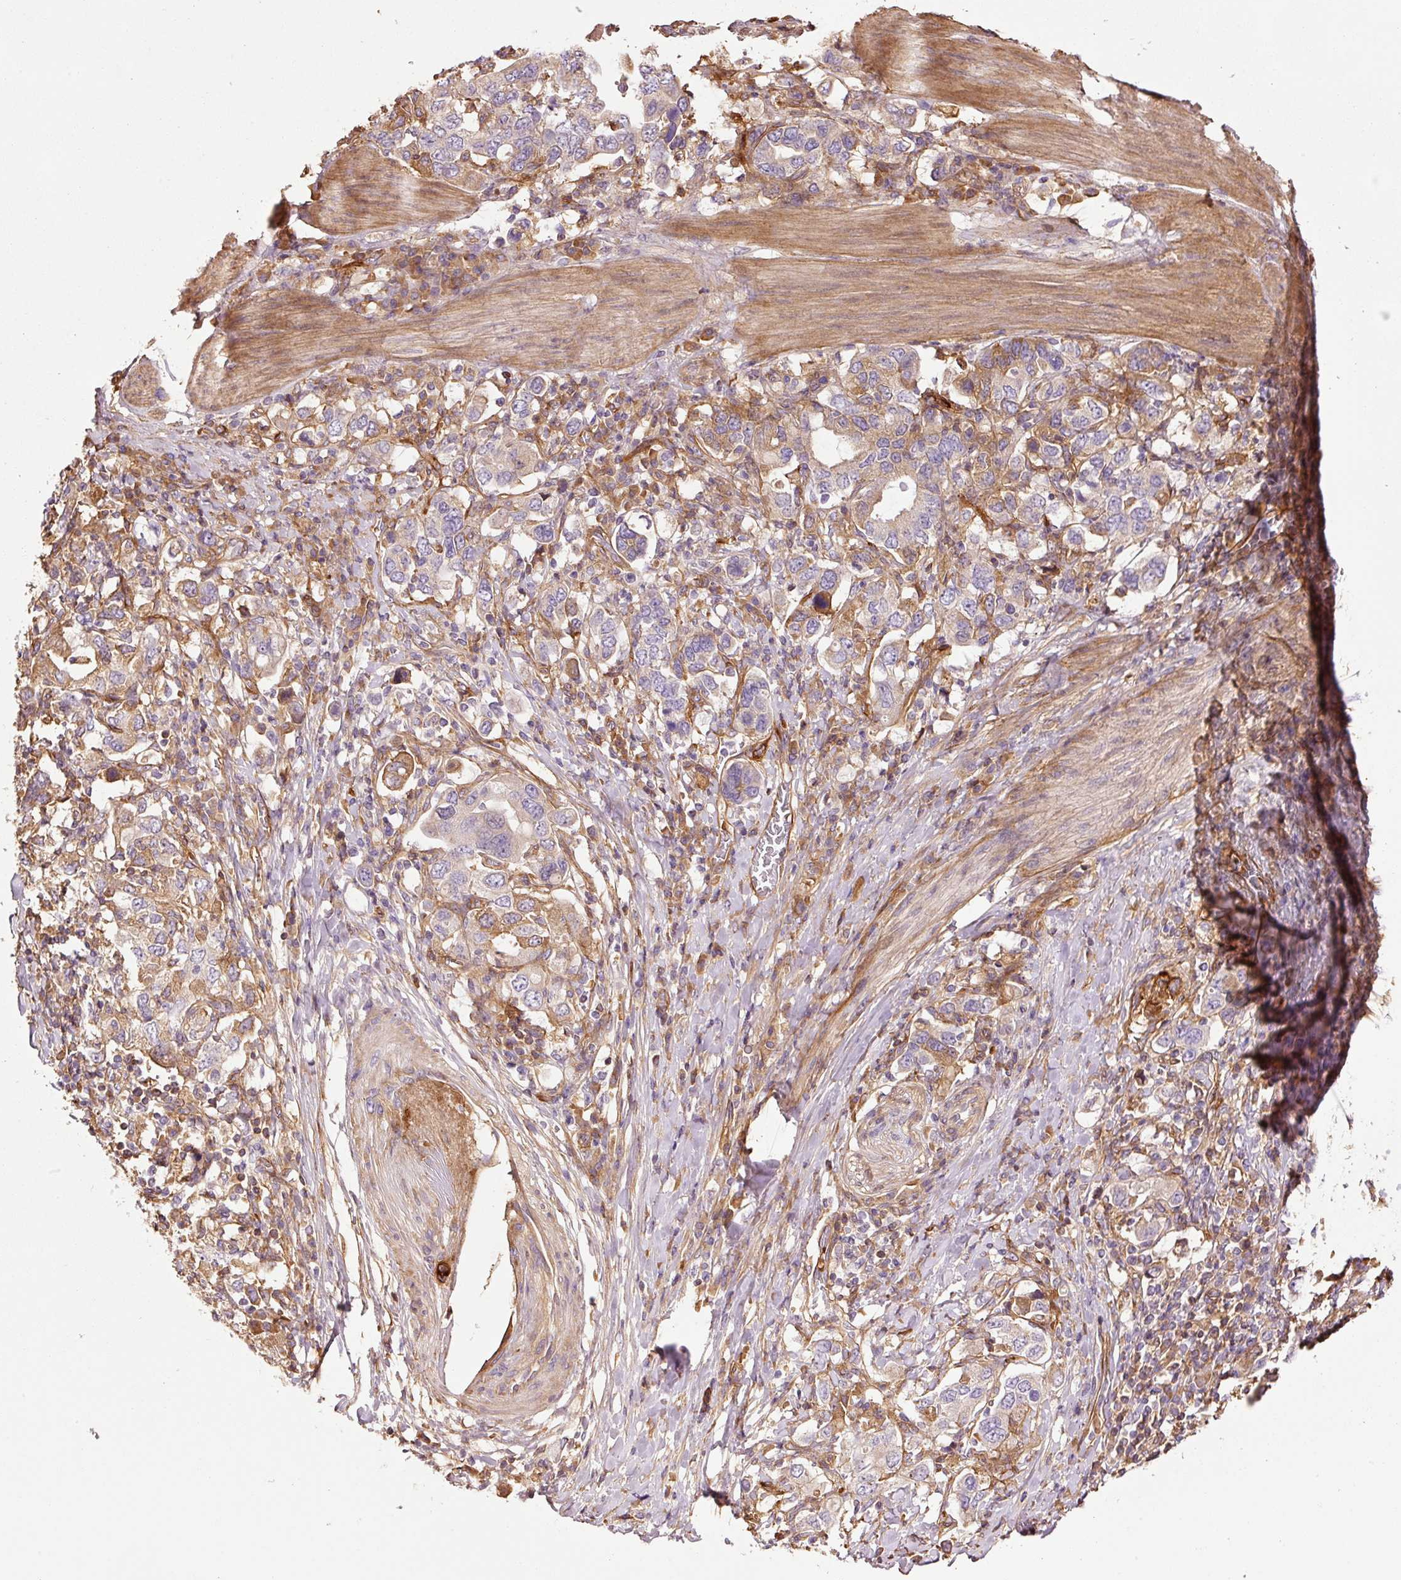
{"staining": {"intensity": "weak", "quantity": "<25%", "location": "cytoplasmic/membranous"}, "tissue": "stomach cancer", "cell_type": "Tumor cells", "image_type": "cancer", "snomed": [{"axis": "morphology", "description": "Adenocarcinoma, NOS"}, {"axis": "topography", "description": "Stomach, upper"}, {"axis": "topography", "description": "Stomach"}], "caption": "An immunohistochemistry image of stomach cancer (adenocarcinoma) is shown. There is no staining in tumor cells of stomach cancer (adenocarcinoma).", "gene": "NID2", "patient": {"sex": "male", "age": 62}}